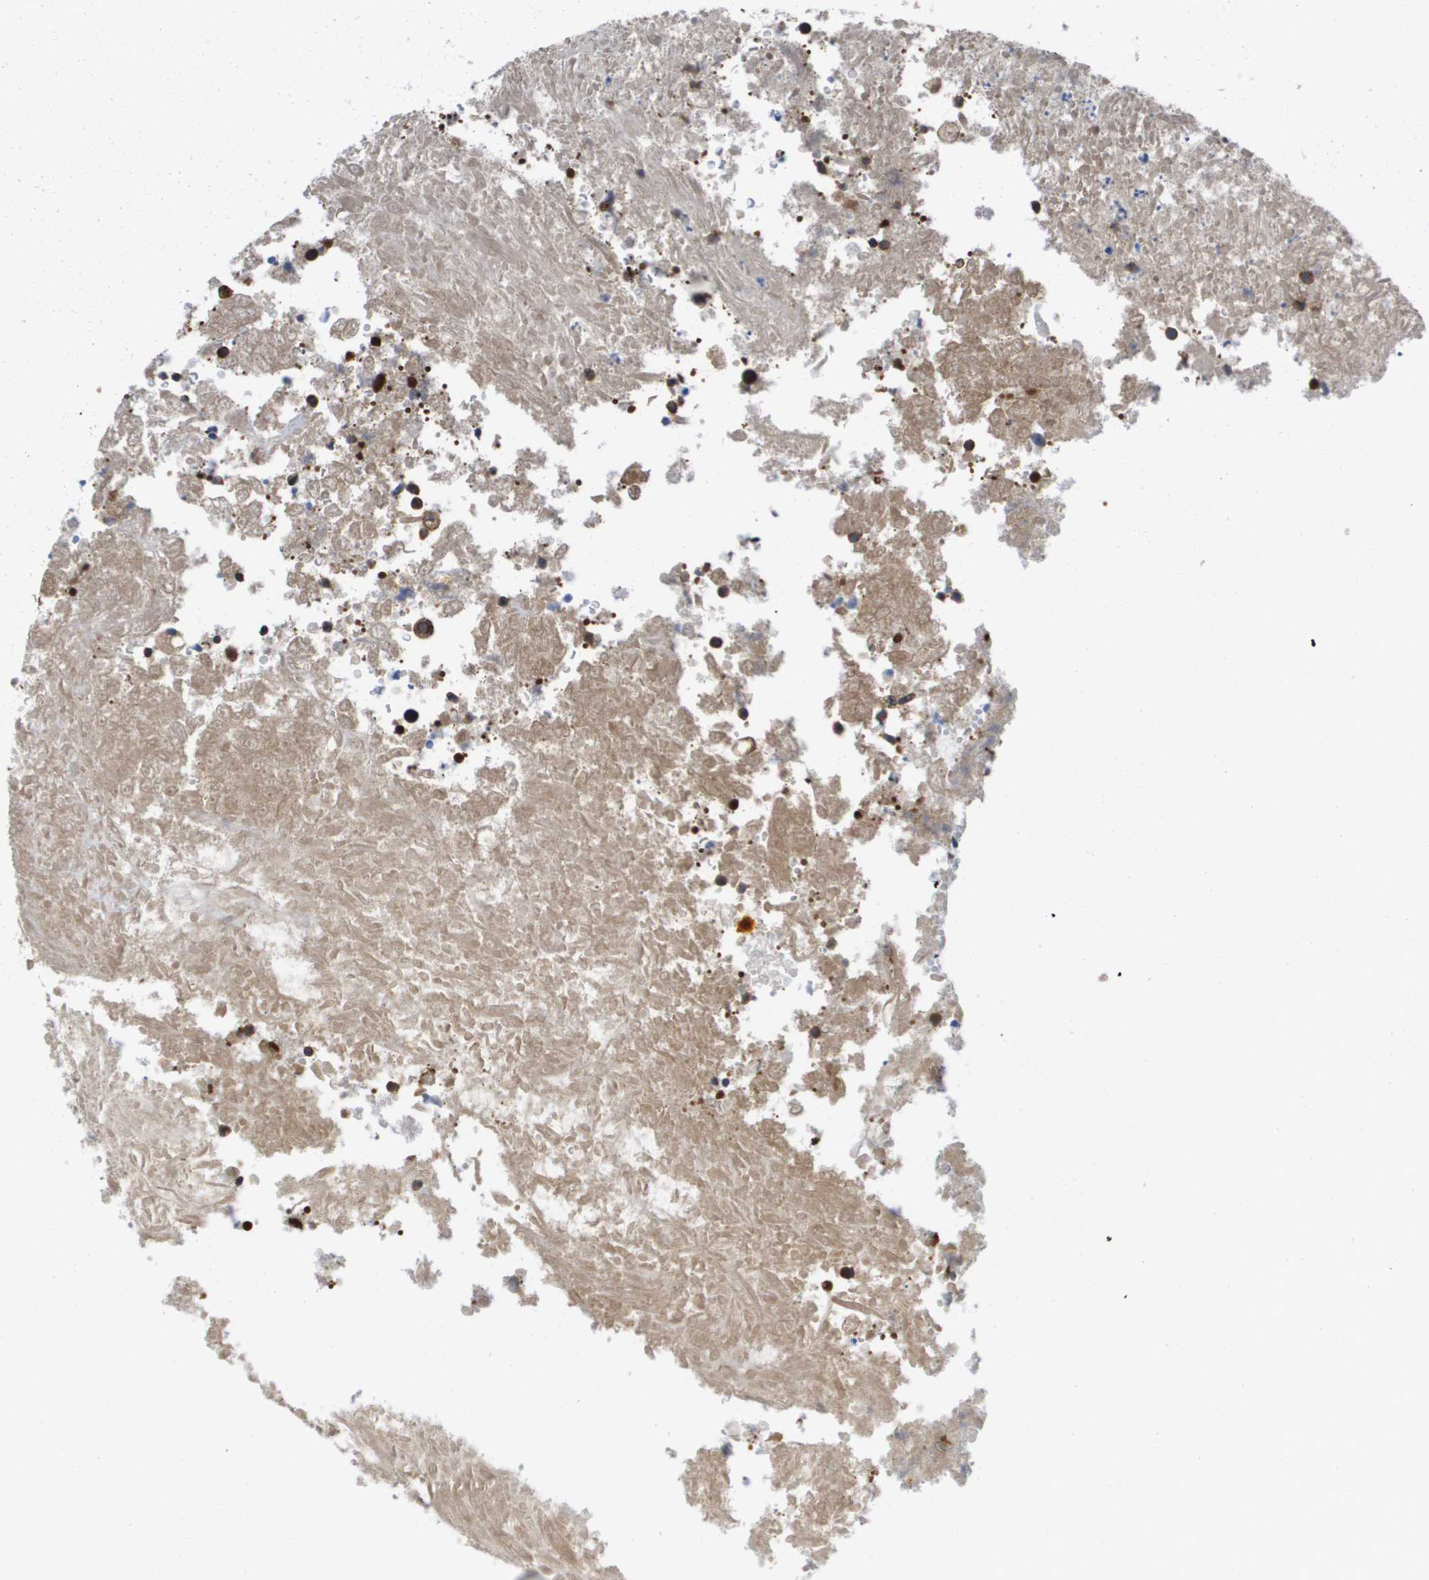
{"staining": {"intensity": "negative", "quantity": "none", "location": "none"}, "tissue": "testis cancer", "cell_type": "Tumor cells", "image_type": "cancer", "snomed": [{"axis": "morphology", "description": "Necrosis, NOS"}, {"axis": "morphology", "description": "Carcinoma, Embryonal, NOS"}, {"axis": "topography", "description": "Testis"}], "caption": "An image of human testis cancer is negative for staining in tumor cells.", "gene": "EIF4G2", "patient": {"sex": "male", "age": 19}}